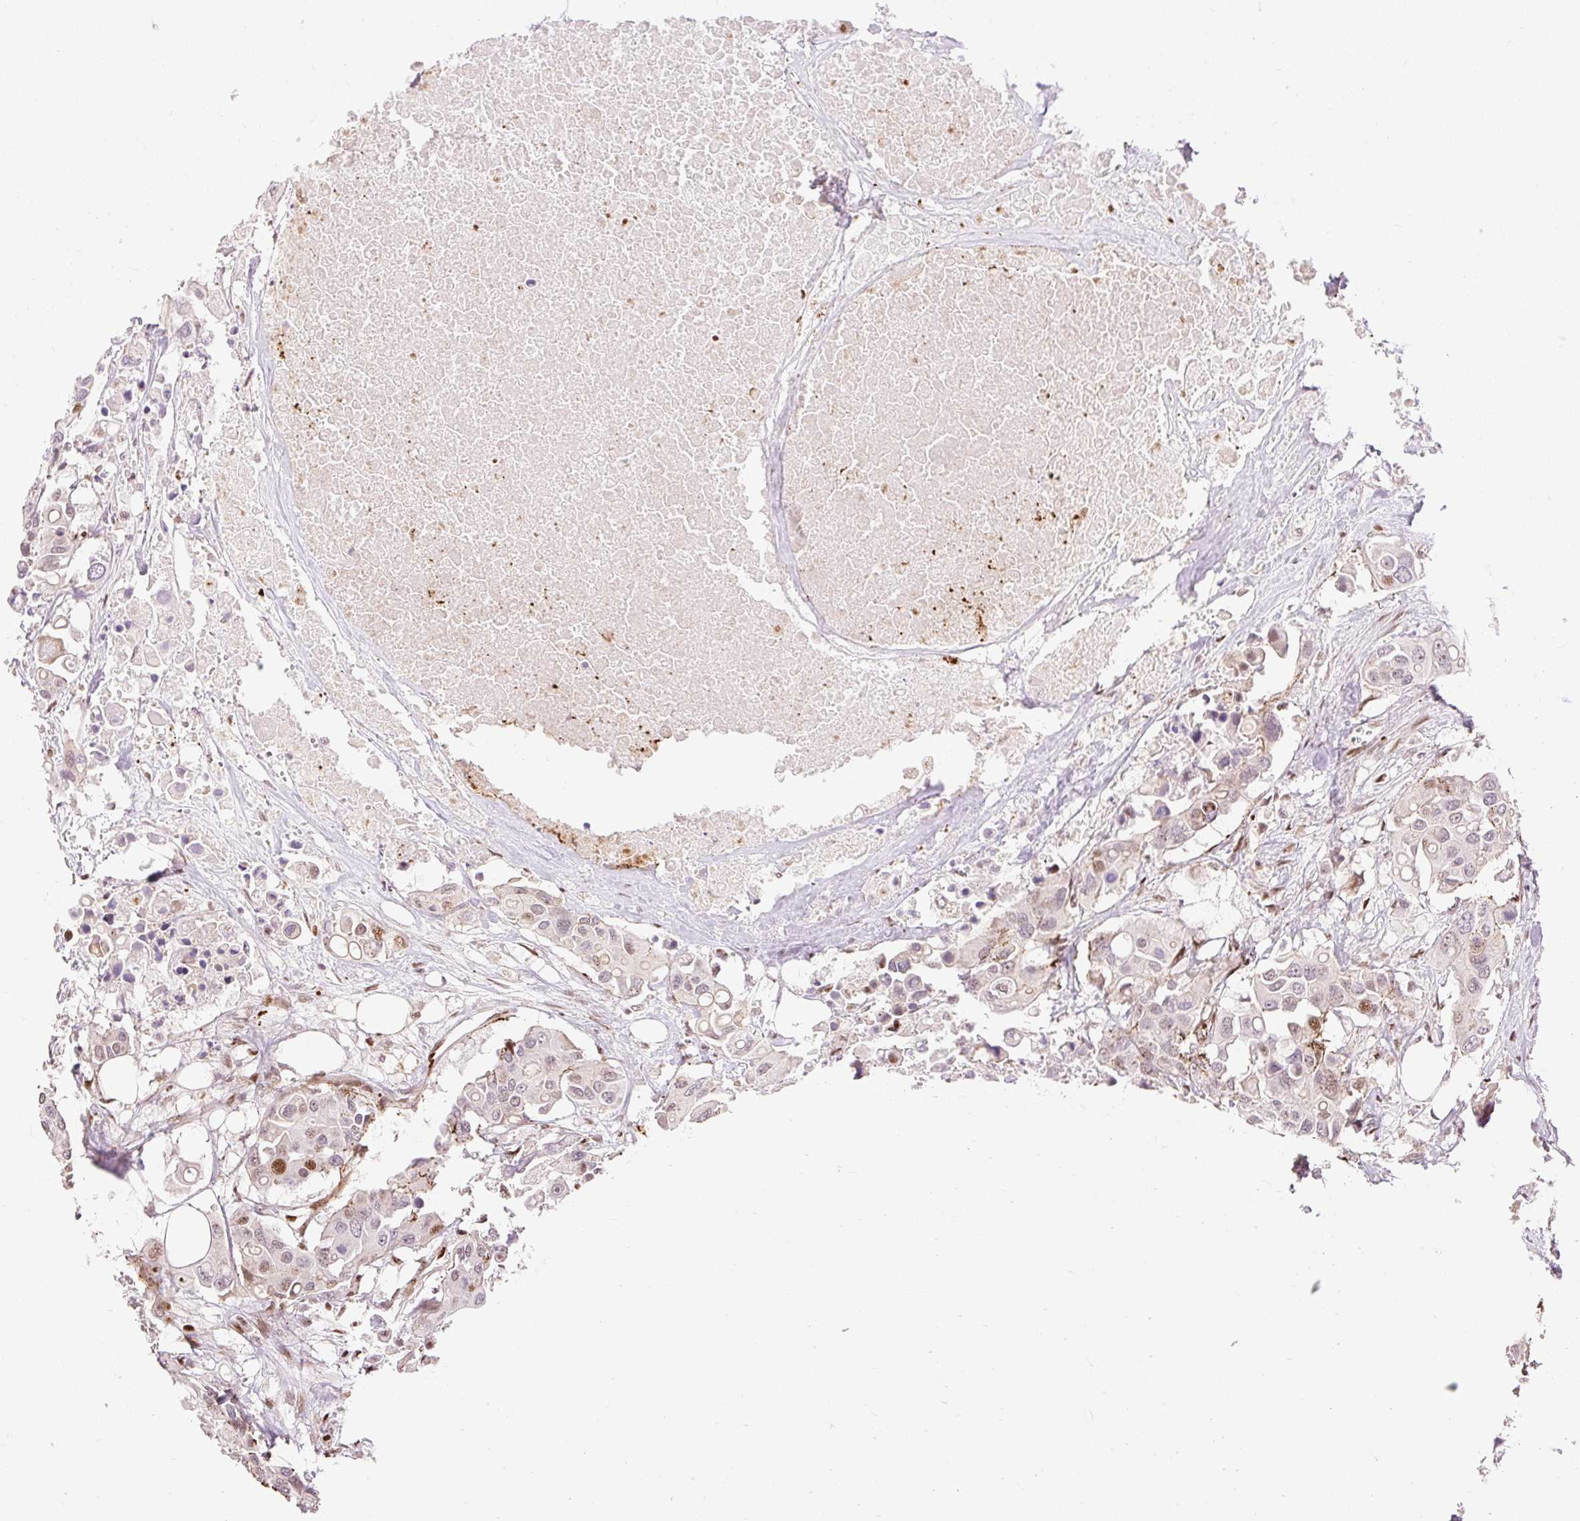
{"staining": {"intensity": "moderate", "quantity": "<25%", "location": "nuclear"}, "tissue": "colorectal cancer", "cell_type": "Tumor cells", "image_type": "cancer", "snomed": [{"axis": "morphology", "description": "Adenocarcinoma, NOS"}, {"axis": "topography", "description": "Colon"}], "caption": "Tumor cells show low levels of moderate nuclear expression in about <25% of cells in human colorectal cancer (adenocarcinoma).", "gene": "RIPPLY3", "patient": {"sex": "male", "age": 77}}